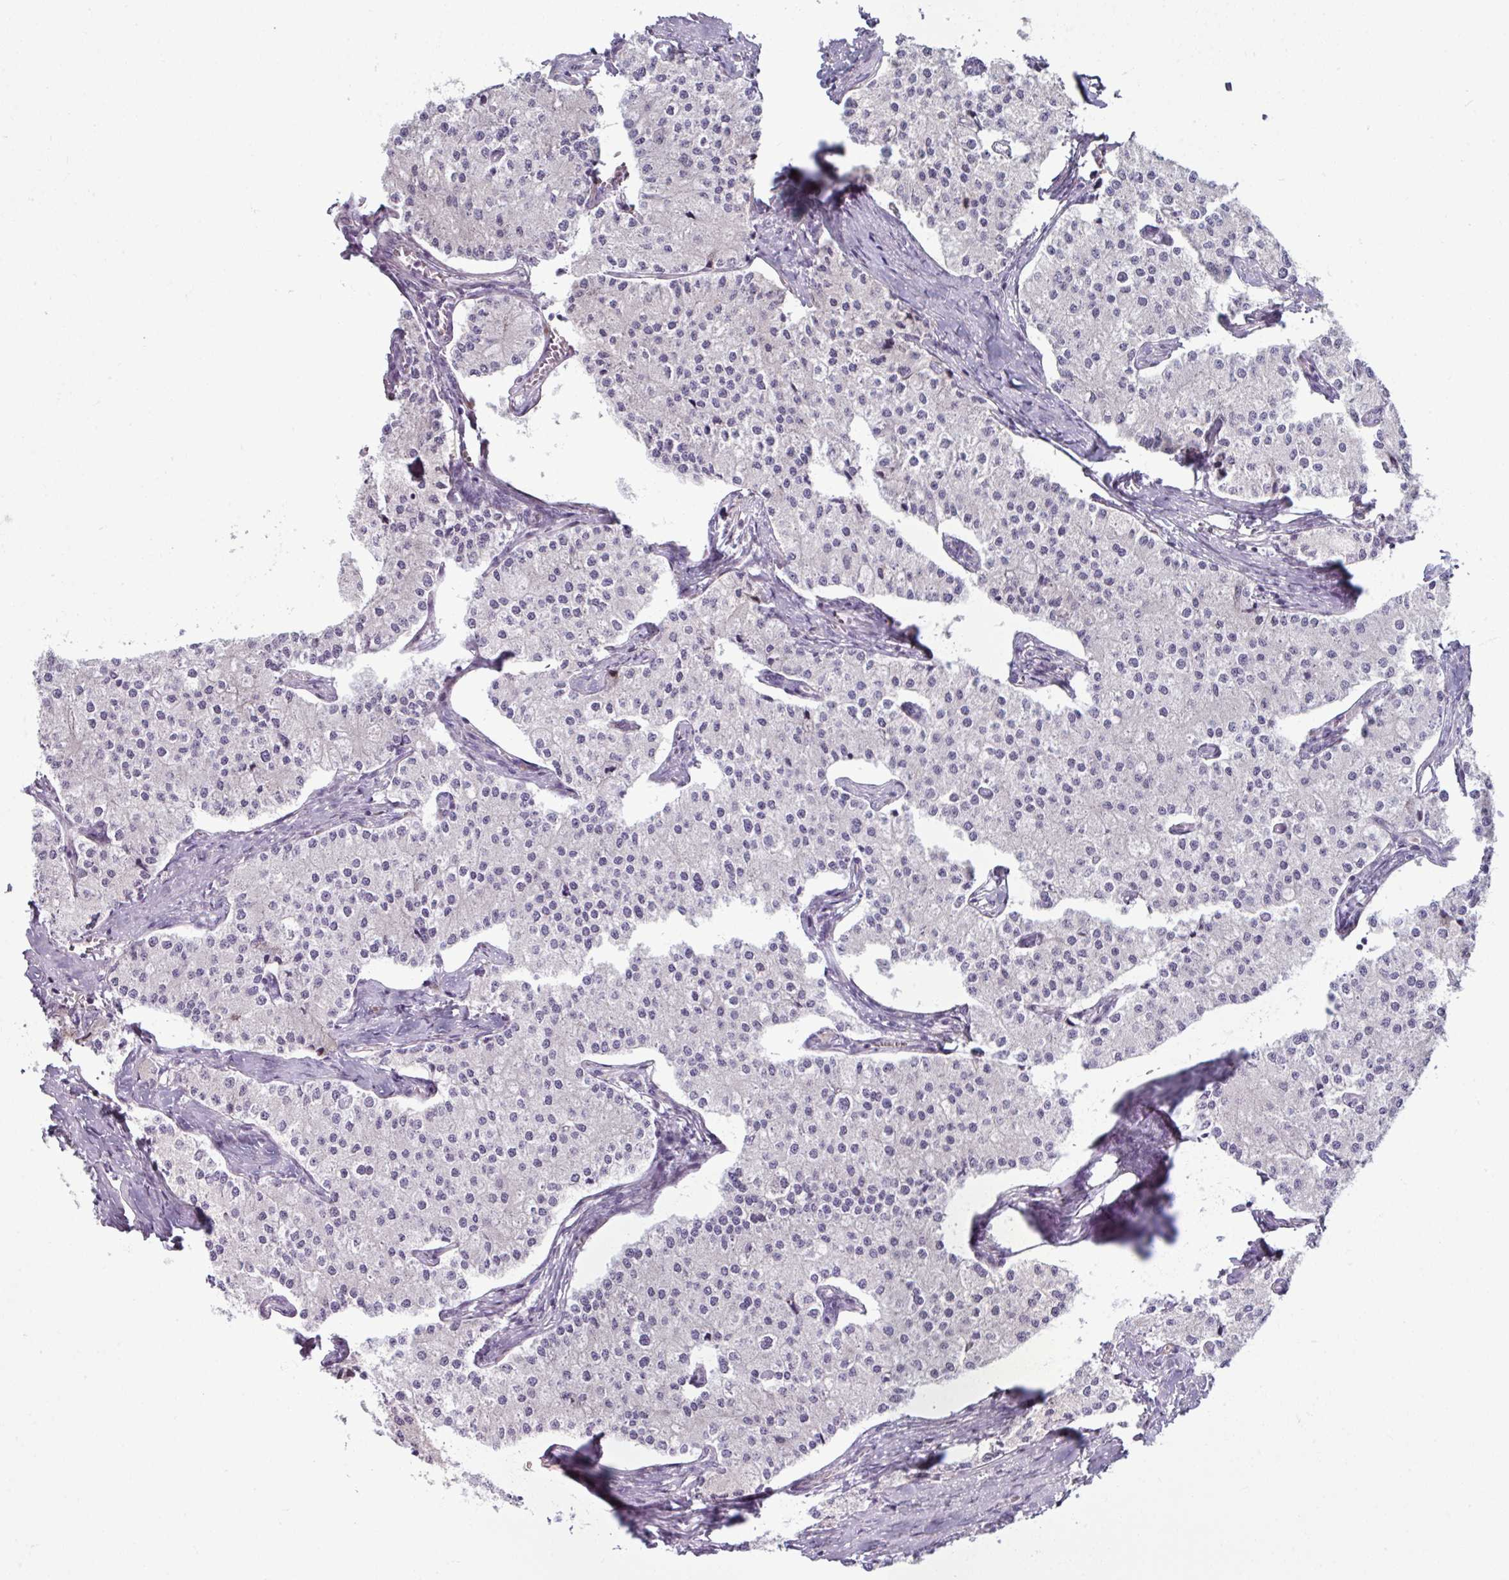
{"staining": {"intensity": "negative", "quantity": "none", "location": "none"}, "tissue": "carcinoid", "cell_type": "Tumor cells", "image_type": "cancer", "snomed": [{"axis": "morphology", "description": "Carcinoid, malignant, NOS"}, {"axis": "topography", "description": "Colon"}], "caption": "High power microscopy histopathology image of an immunohistochemistry photomicrograph of carcinoid, revealing no significant staining in tumor cells.", "gene": "UVSSA", "patient": {"sex": "female", "age": 52}}